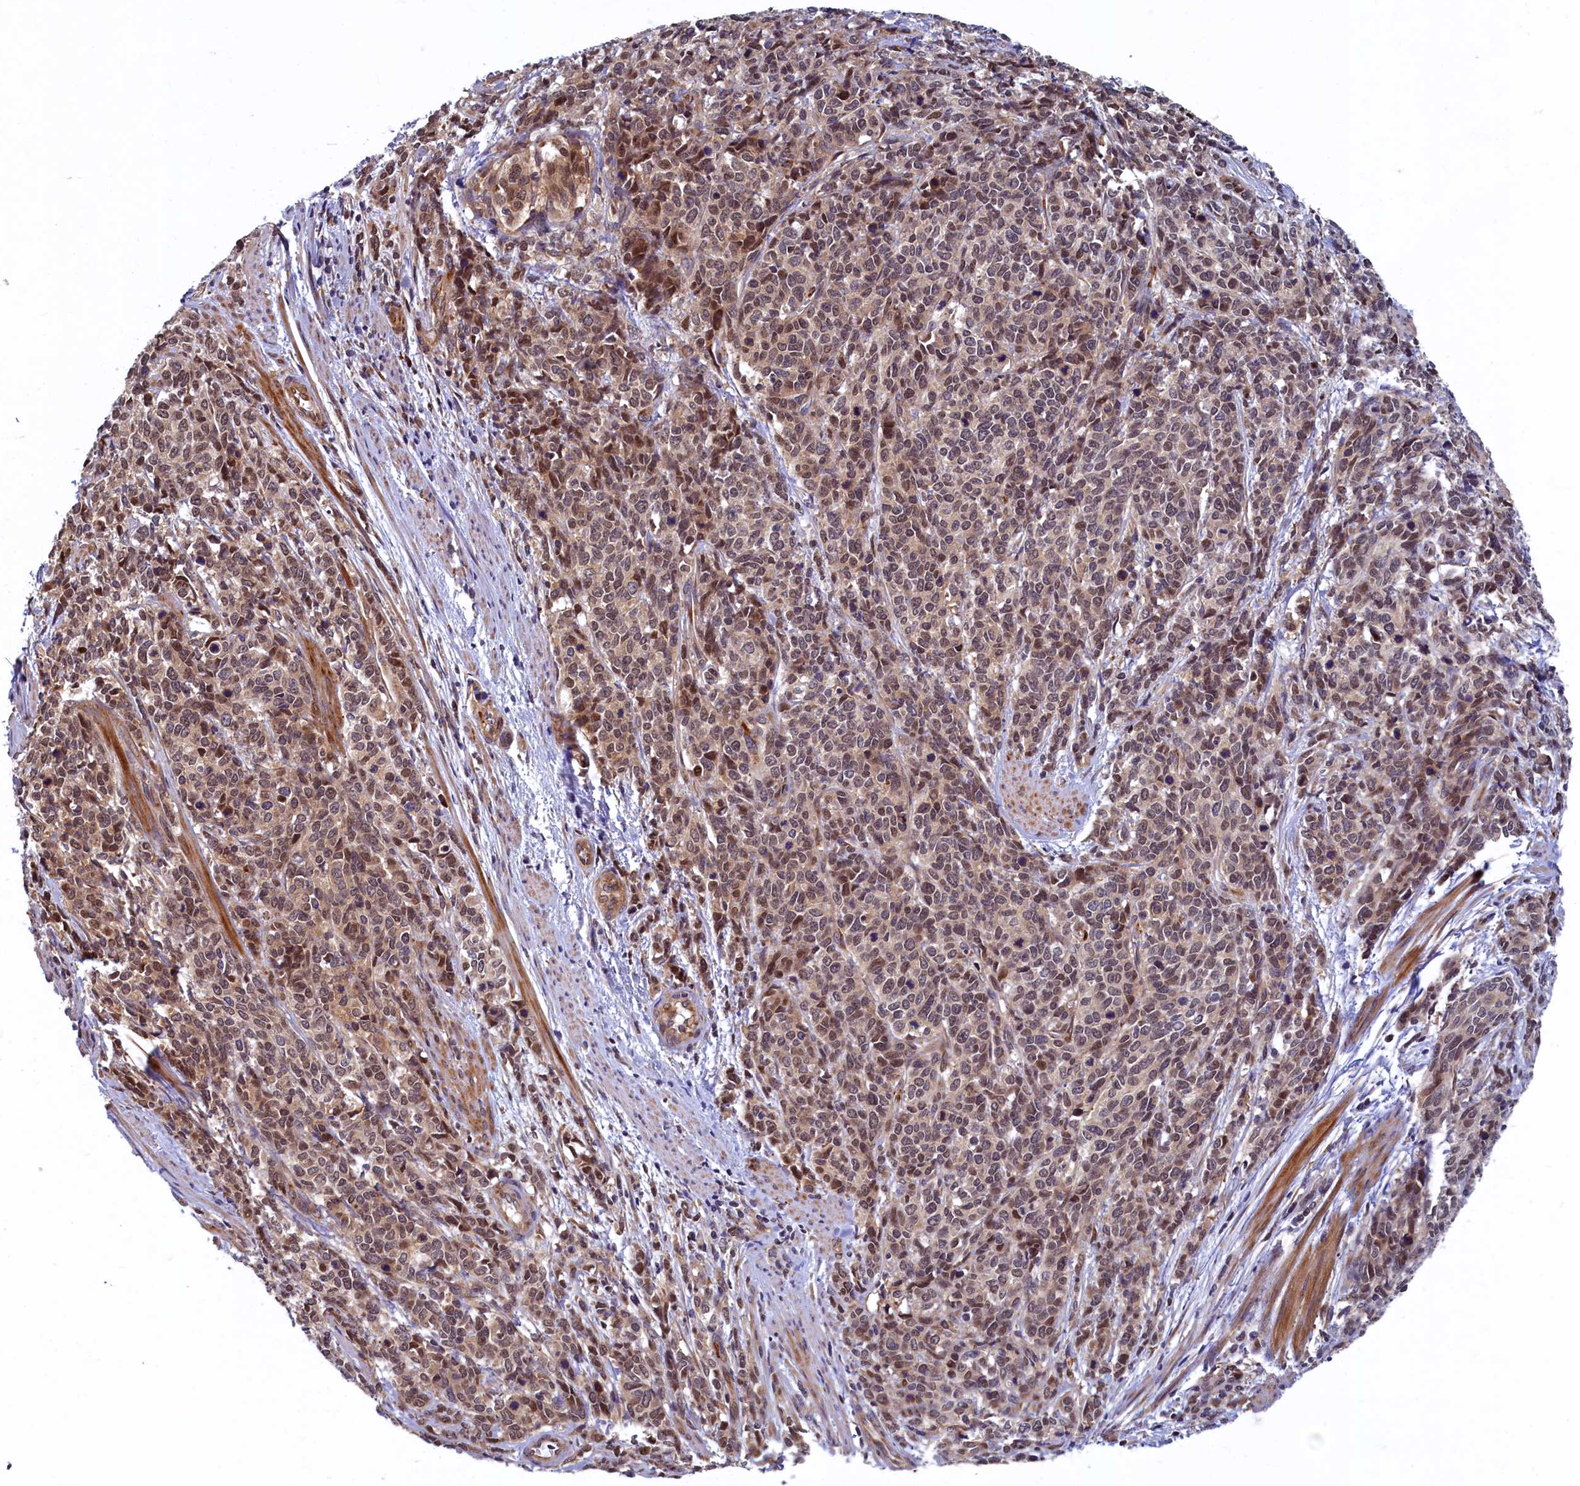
{"staining": {"intensity": "moderate", "quantity": "25%-75%", "location": "nuclear"}, "tissue": "cervical cancer", "cell_type": "Tumor cells", "image_type": "cancer", "snomed": [{"axis": "morphology", "description": "Squamous cell carcinoma, NOS"}, {"axis": "topography", "description": "Cervix"}], "caption": "Cervical squamous cell carcinoma tissue shows moderate nuclear positivity in about 25%-75% of tumor cells, visualized by immunohistochemistry.", "gene": "SLC16A14", "patient": {"sex": "female", "age": 60}}